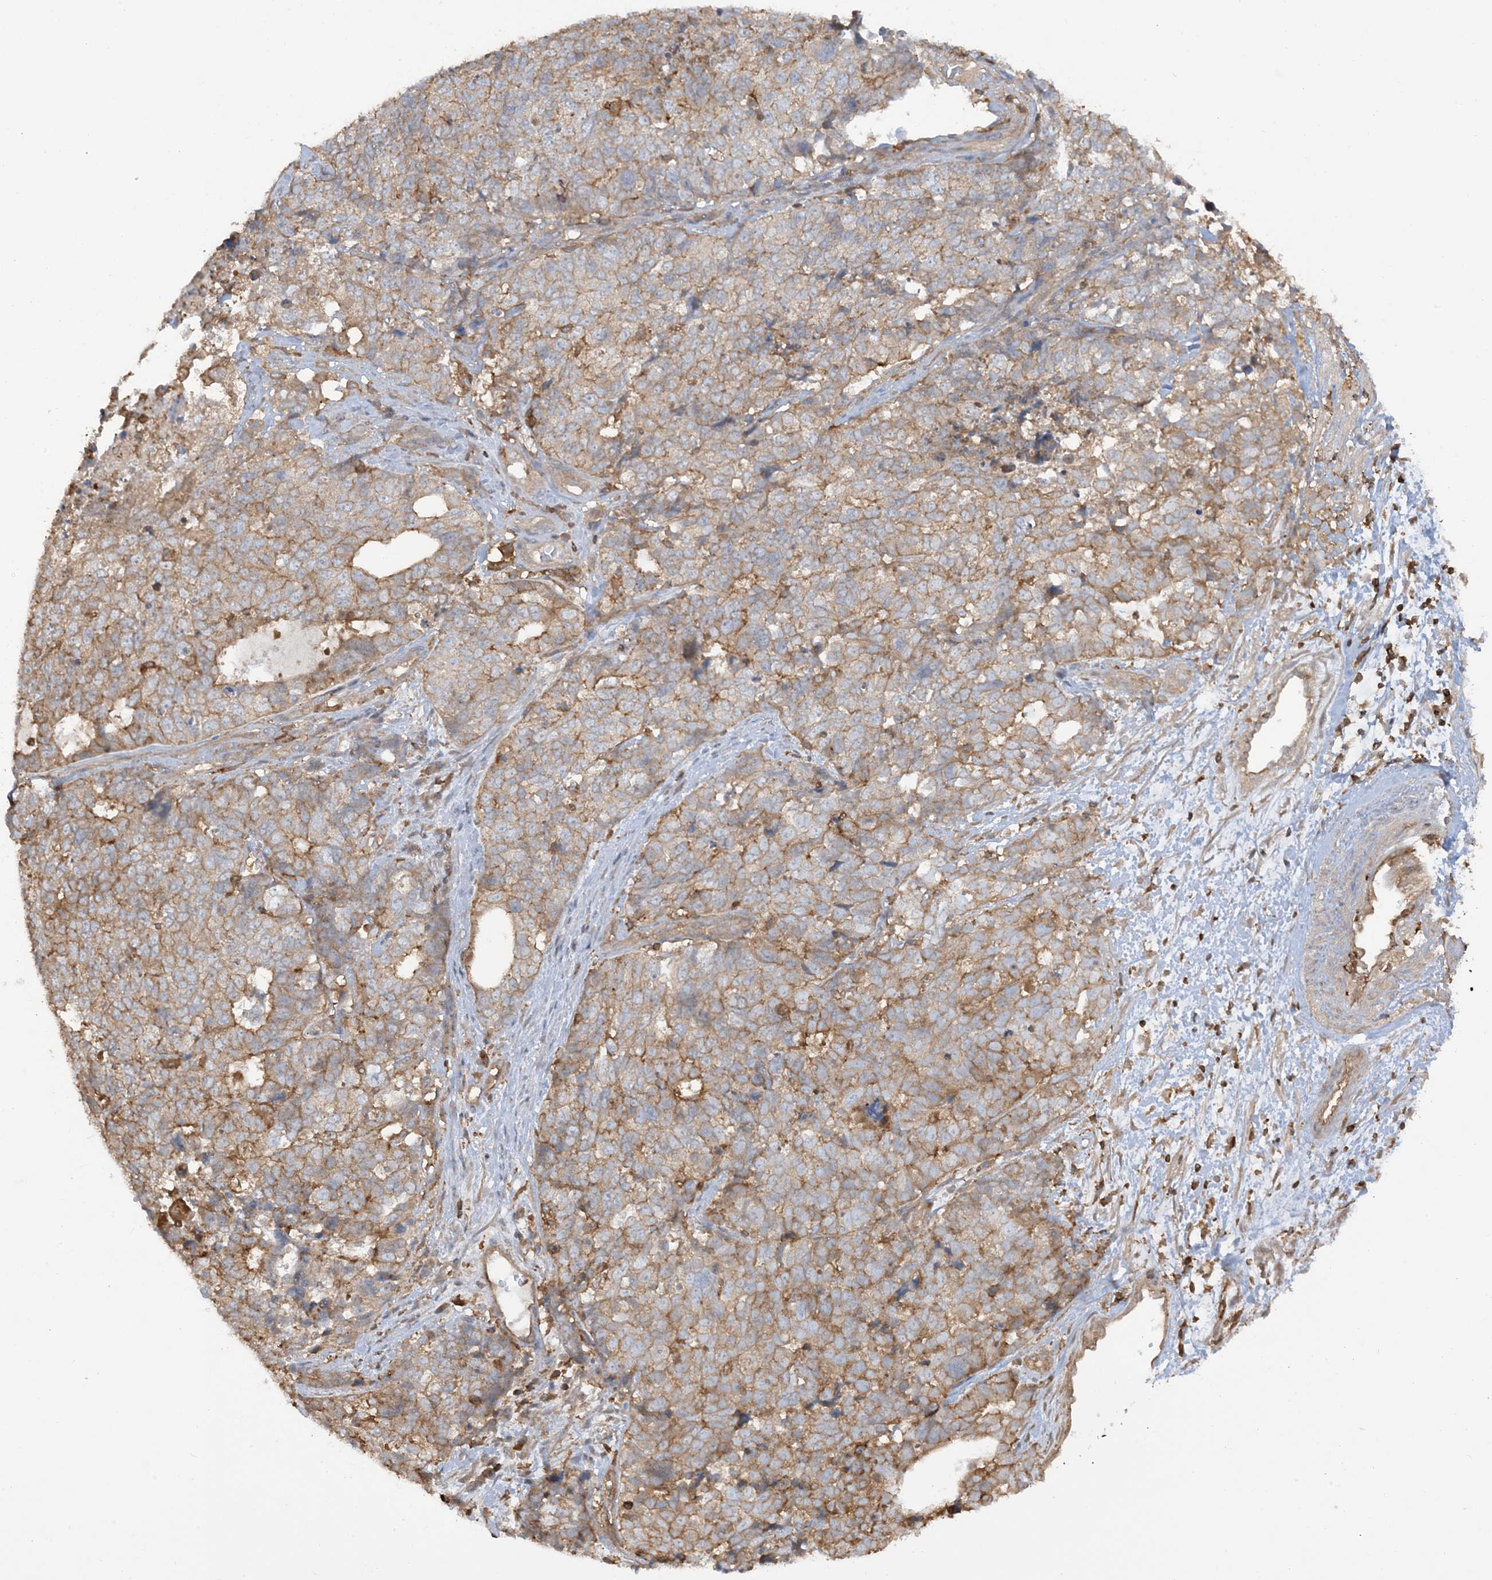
{"staining": {"intensity": "moderate", "quantity": ">75%", "location": "cytoplasmic/membranous"}, "tissue": "cervical cancer", "cell_type": "Tumor cells", "image_type": "cancer", "snomed": [{"axis": "morphology", "description": "Squamous cell carcinoma, NOS"}, {"axis": "topography", "description": "Cervix"}], "caption": "Cervical cancer (squamous cell carcinoma) tissue displays moderate cytoplasmic/membranous expression in about >75% of tumor cells", "gene": "CAPZB", "patient": {"sex": "female", "age": 63}}